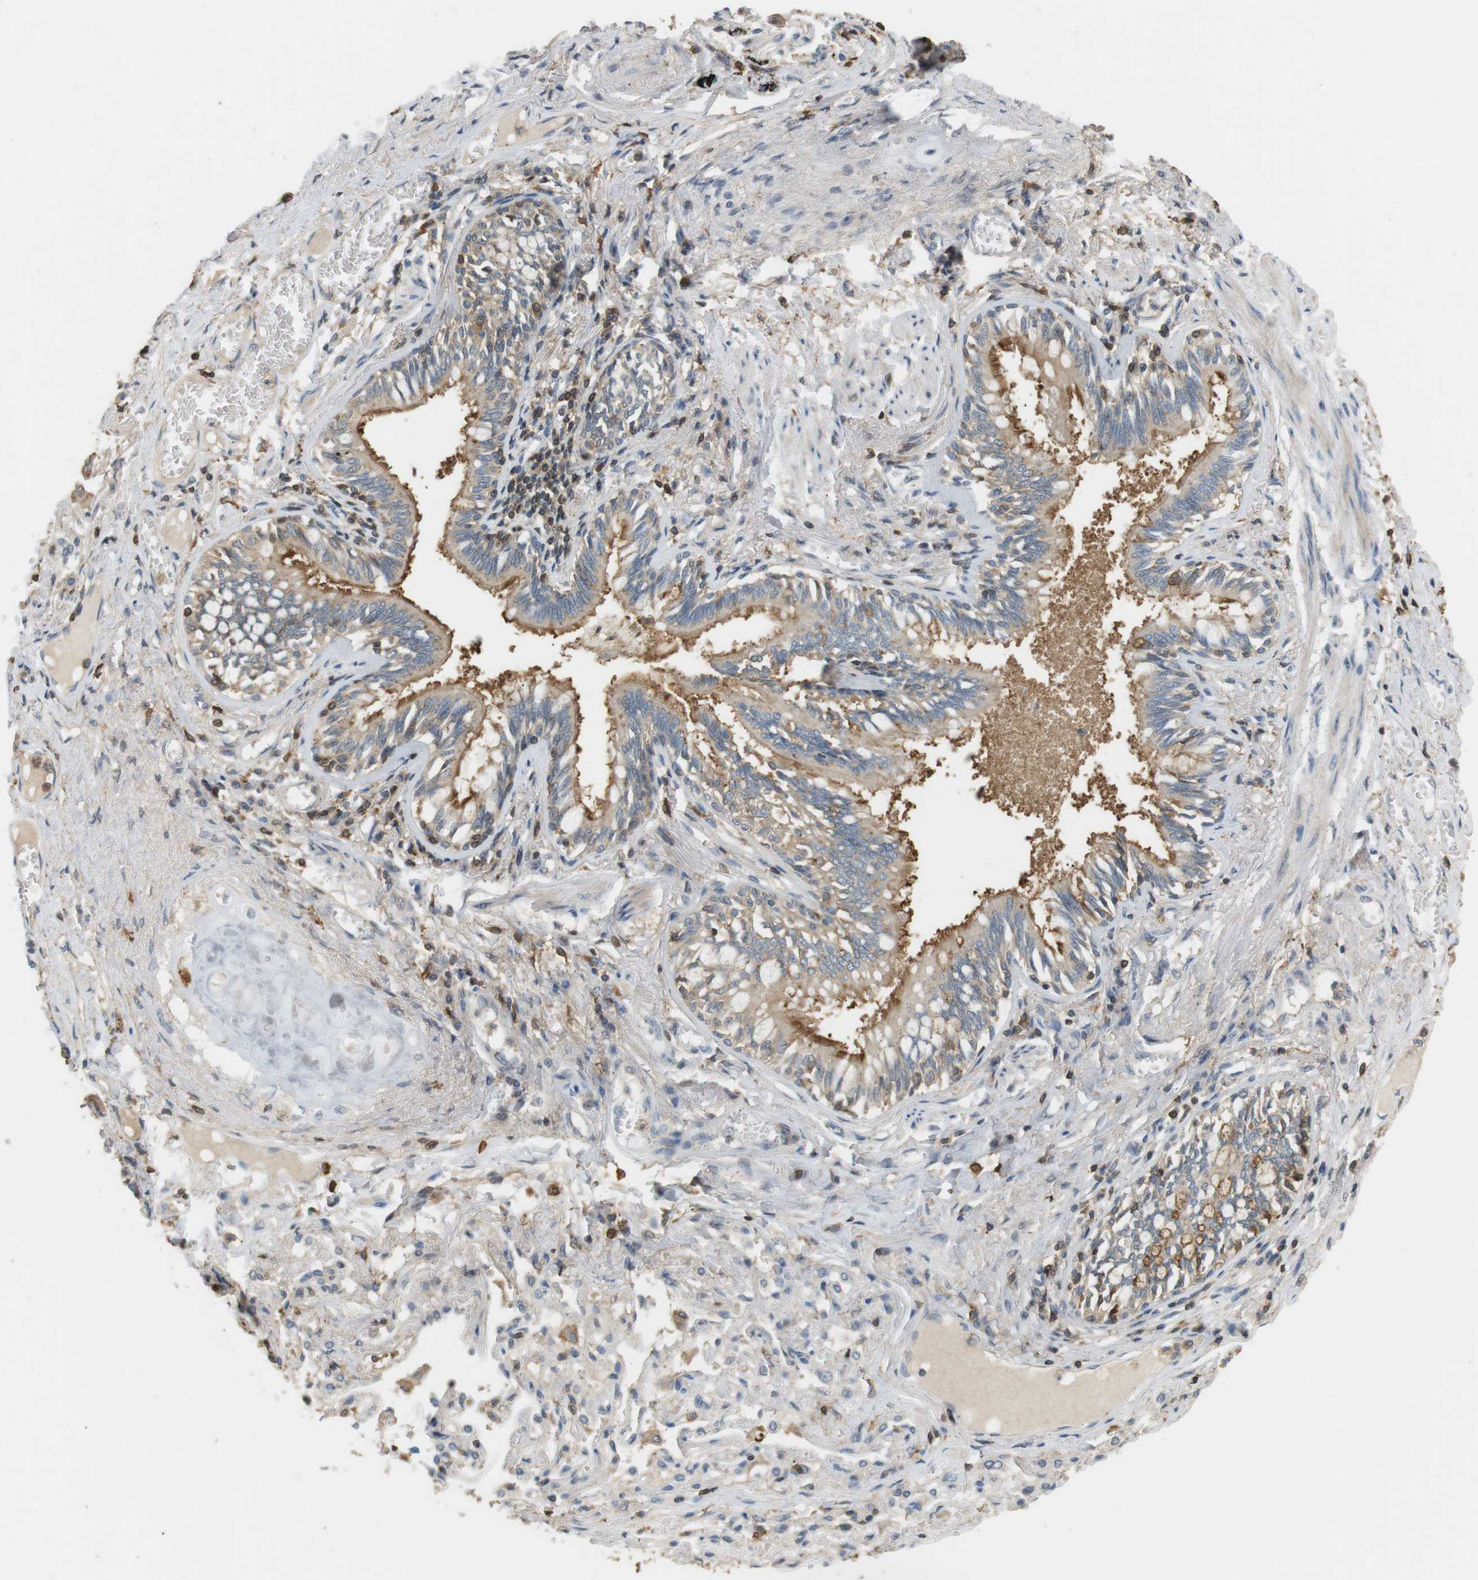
{"staining": {"intensity": "moderate", "quantity": ">75%", "location": "cytoplasmic/membranous"}, "tissue": "bronchus", "cell_type": "Respiratory epithelial cells", "image_type": "normal", "snomed": [{"axis": "morphology", "description": "Normal tissue, NOS"}, {"axis": "morphology", "description": "Inflammation, NOS"}, {"axis": "topography", "description": "Cartilage tissue"}, {"axis": "topography", "description": "Lung"}], "caption": "Immunohistochemistry image of normal human bronchus stained for a protein (brown), which demonstrates medium levels of moderate cytoplasmic/membranous expression in about >75% of respiratory epithelial cells.", "gene": "P2RY1", "patient": {"sex": "male", "age": 71}}